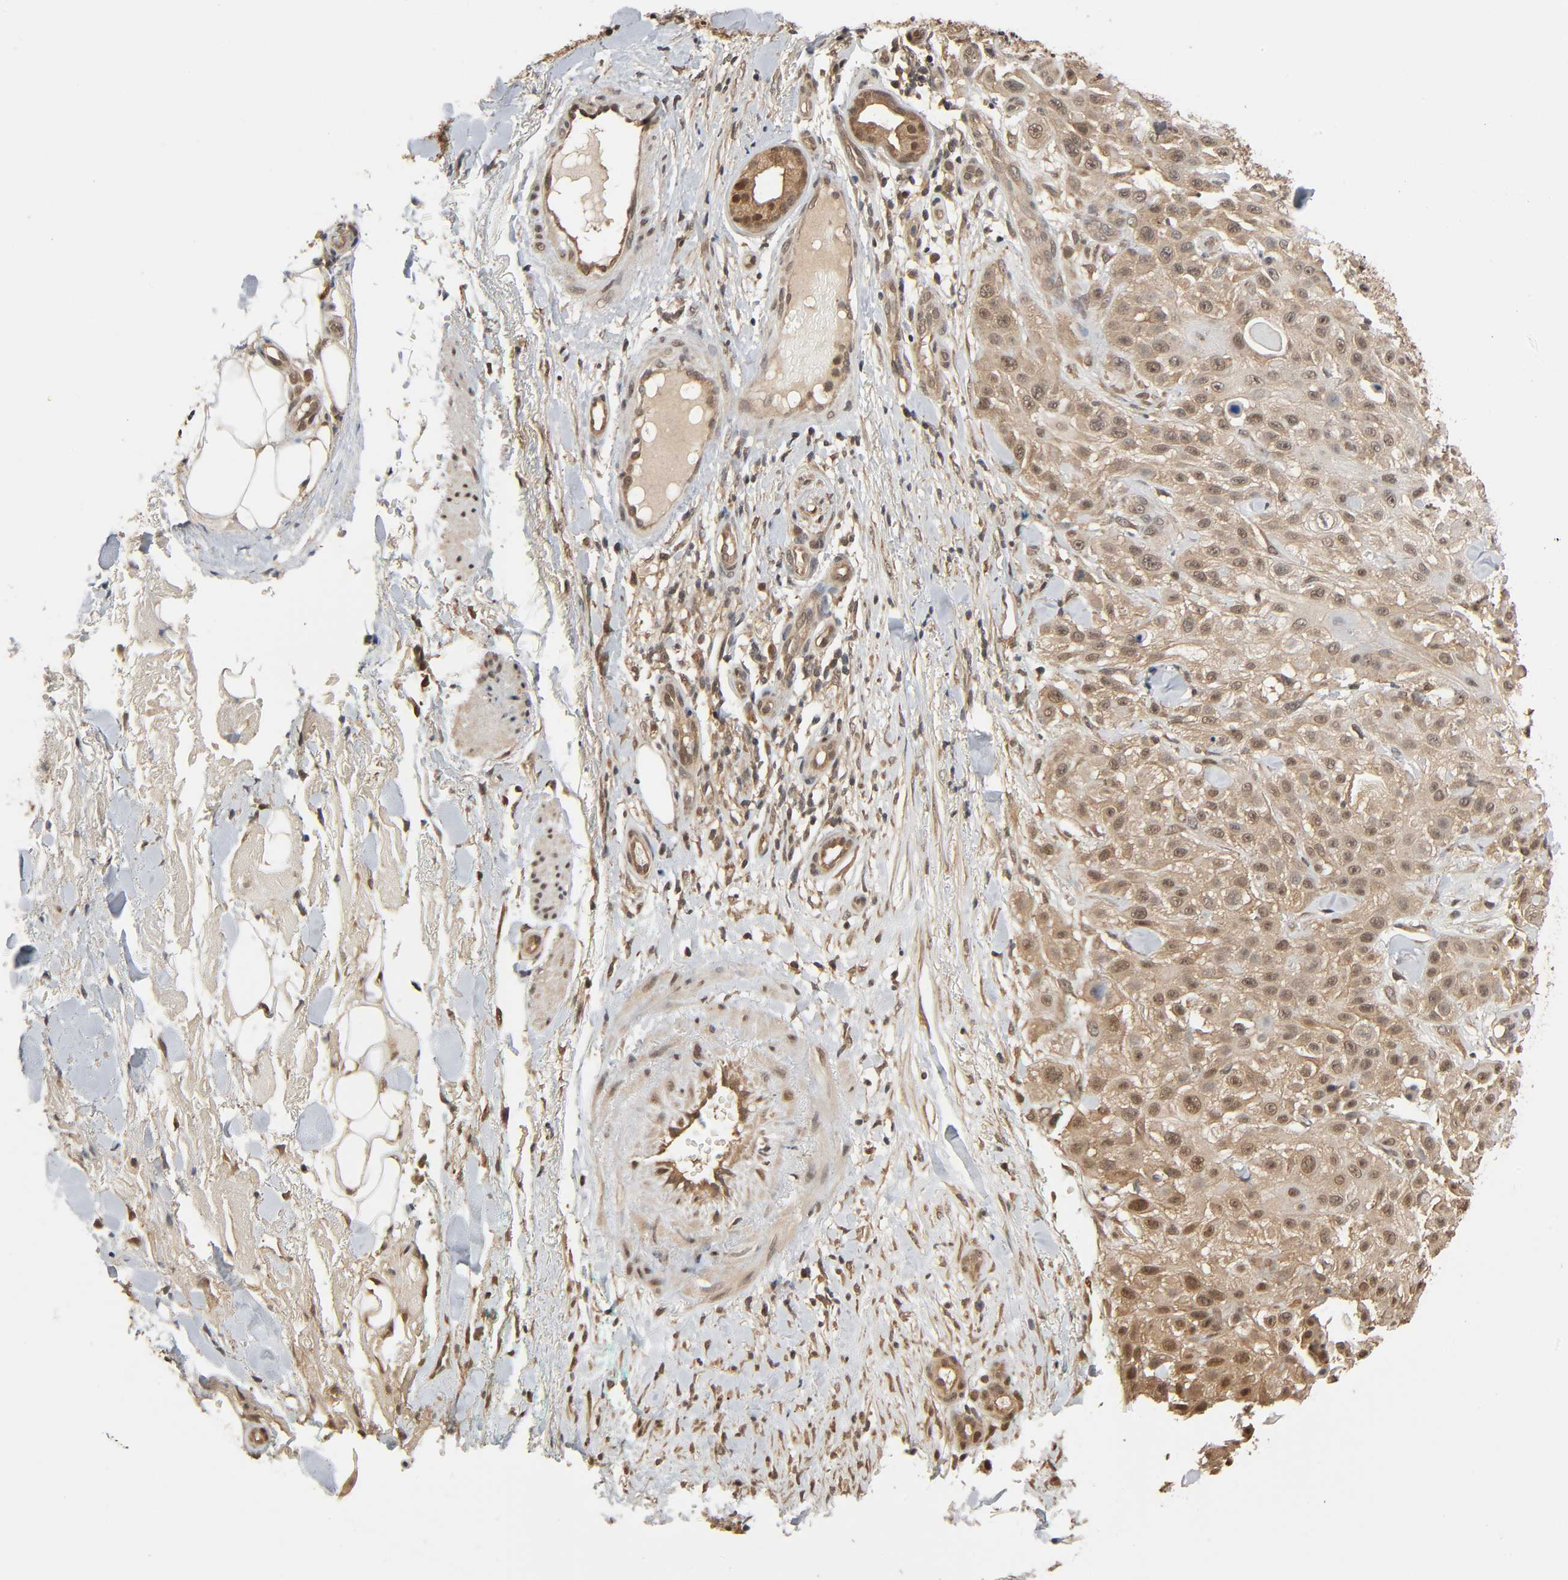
{"staining": {"intensity": "moderate", "quantity": "25%-75%", "location": "cytoplasmic/membranous,nuclear"}, "tissue": "skin cancer", "cell_type": "Tumor cells", "image_type": "cancer", "snomed": [{"axis": "morphology", "description": "Squamous cell carcinoma, NOS"}, {"axis": "topography", "description": "Skin"}], "caption": "An image of human squamous cell carcinoma (skin) stained for a protein reveals moderate cytoplasmic/membranous and nuclear brown staining in tumor cells.", "gene": "NEDD8", "patient": {"sex": "female", "age": 42}}